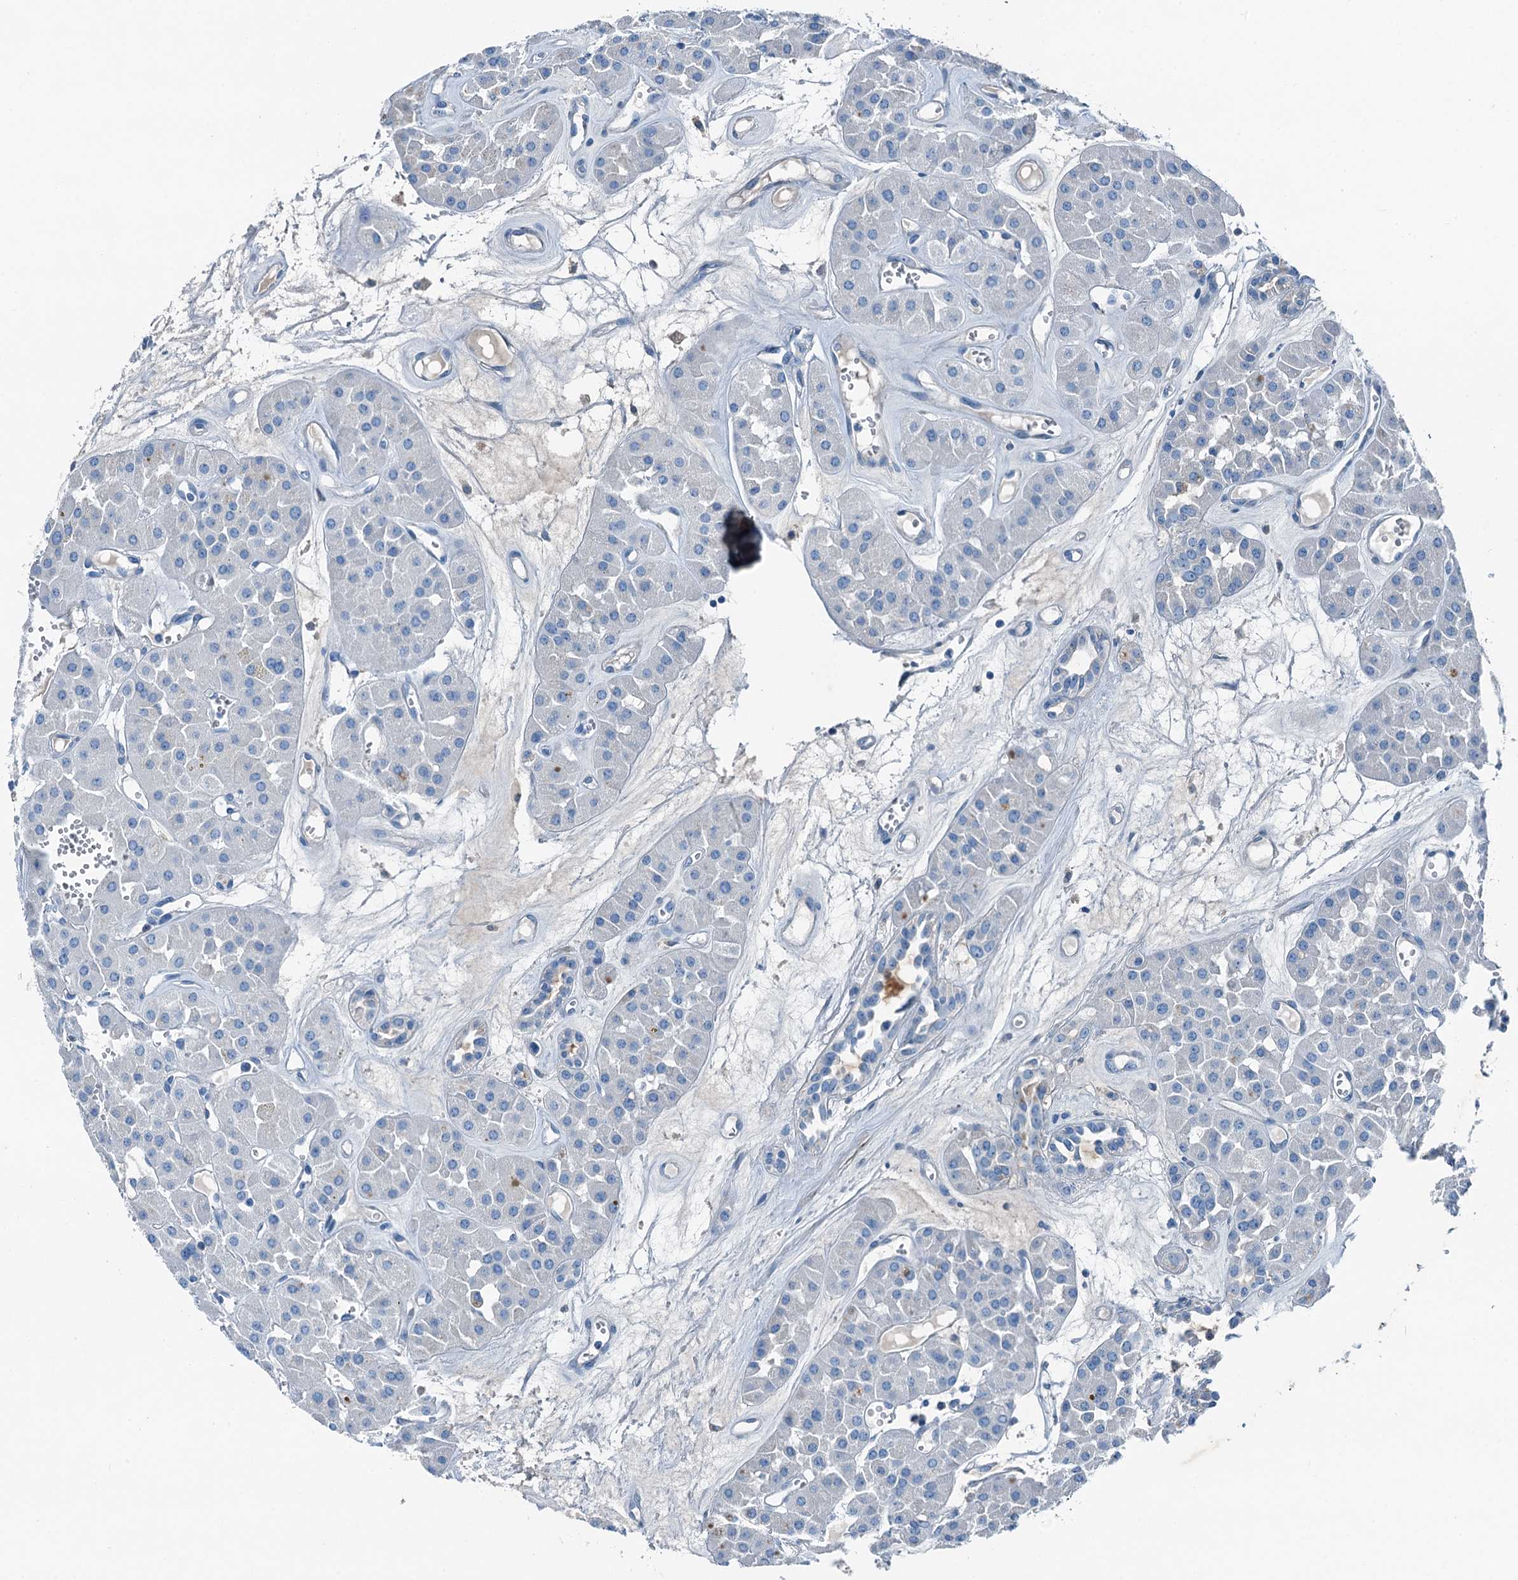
{"staining": {"intensity": "negative", "quantity": "none", "location": "none"}, "tissue": "renal cancer", "cell_type": "Tumor cells", "image_type": "cancer", "snomed": [{"axis": "morphology", "description": "Carcinoma, NOS"}, {"axis": "topography", "description": "Kidney"}], "caption": "Immunohistochemistry of human carcinoma (renal) demonstrates no expression in tumor cells. (Brightfield microscopy of DAB (3,3'-diaminobenzidine) IHC at high magnification).", "gene": "RAB3IL1", "patient": {"sex": "female", "age": 75}}